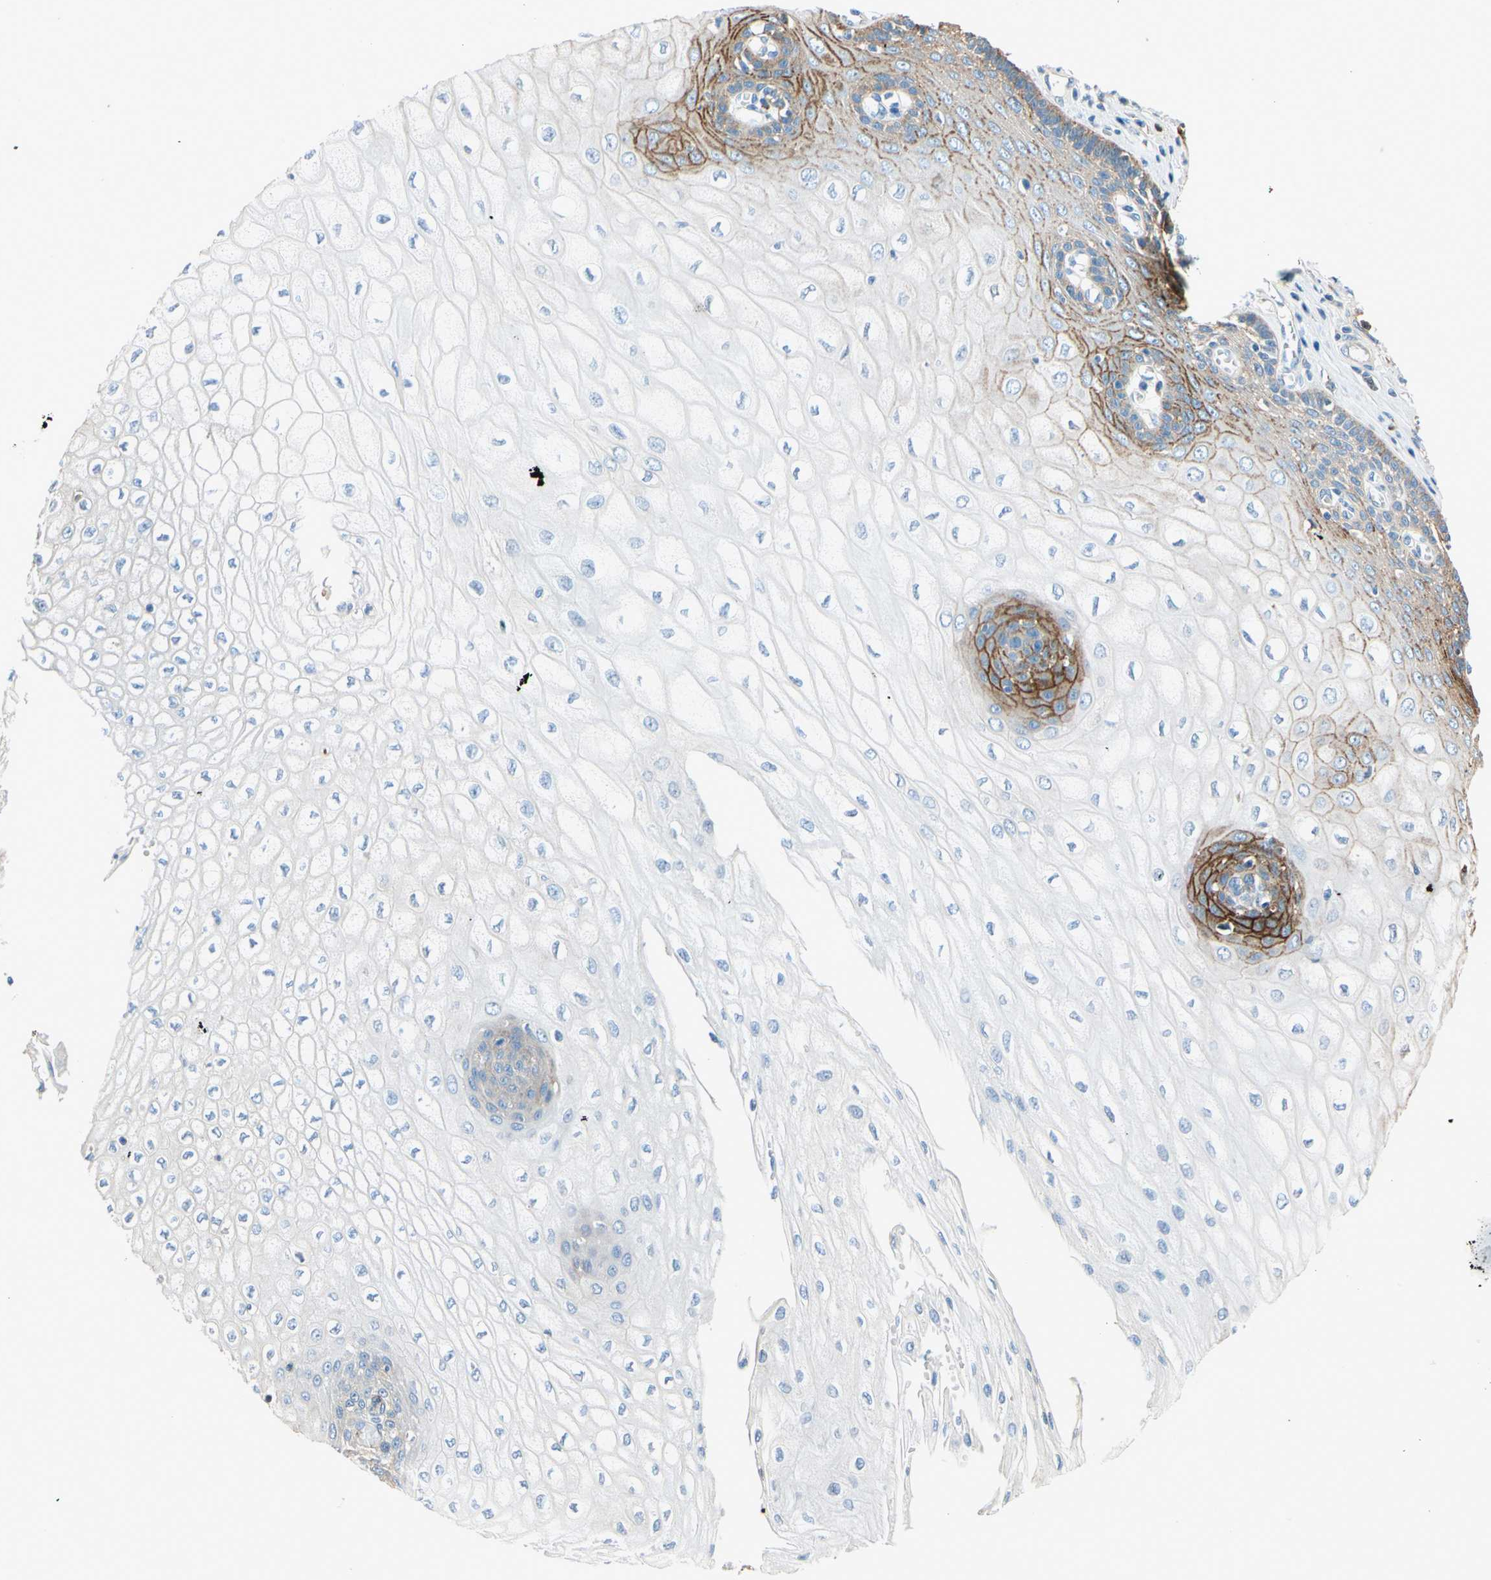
{"staining": {"intensity": "strong", "quantity": "<25%", "location": "cytoplasmic/membranous"}, "tissue": "esophagus", "cell_type": "Squamous epithelial cells", "image_type": "normal", "snomed": [{"axis": "morphology", "description": "Normal tissue, NOS"}, {"axis": "morphology", "description": "Squamous cell carcinoma, NOS"}, {"axis": "topography", "description": "Esophagus"}], "caption": "Immunohistochemistry of unremarkable human esophagus displays medium levels of strong cytoplasmic/membranous staining in approximately <25% of squamous epithelial cells.", "gene": "LY6G6F", "patient": {"sex": "male", "age": 65}}